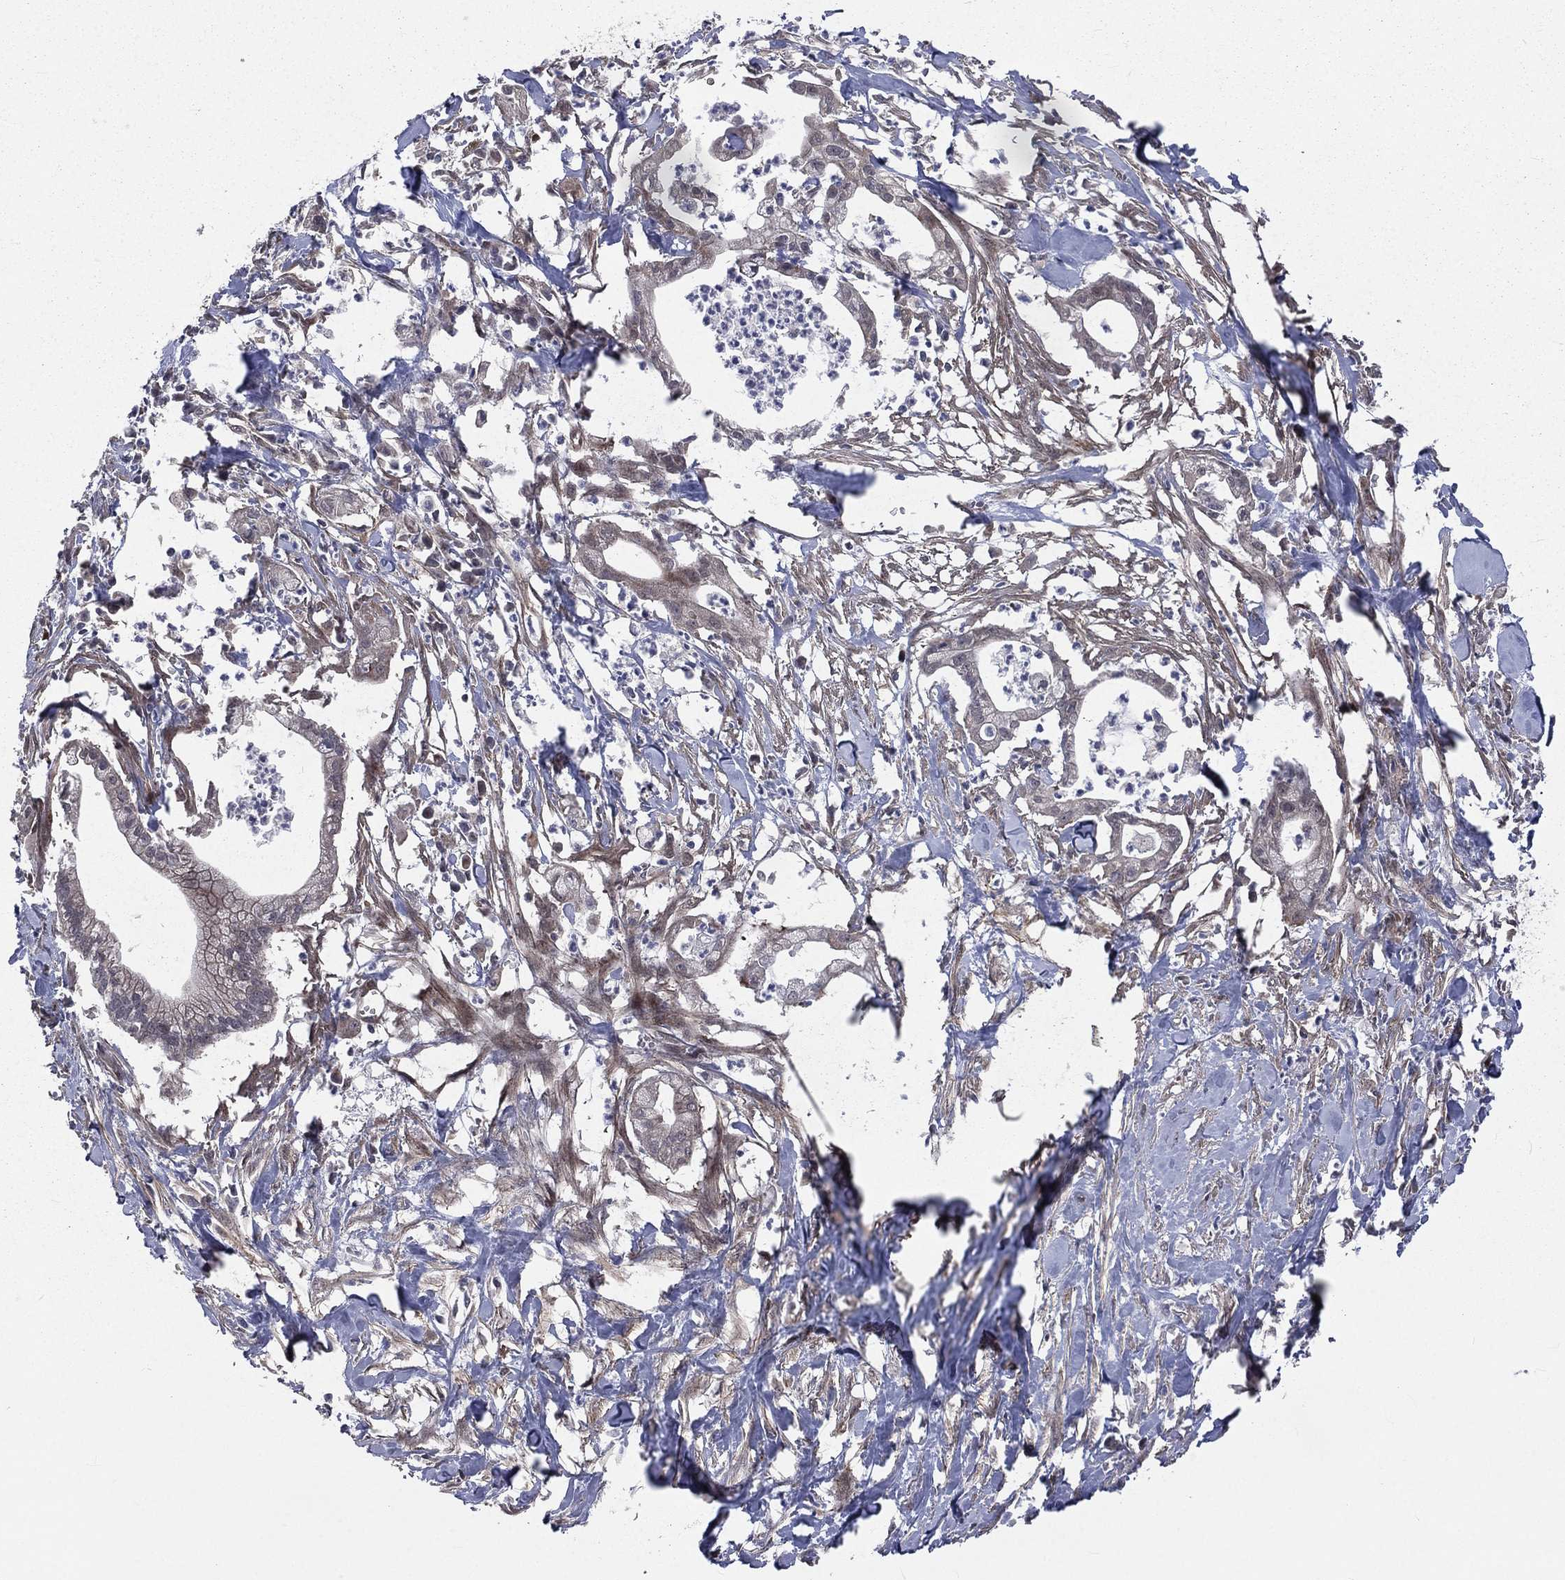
{"staining": {"intensity": "negative", "quantity": "none", "location": "none"}, "tissue": "pancreatic cancer", "cell_type": "Tumor cells", "image_type": "cancer", "snomed": [{"axis": "morphology", "description": "Normal tissue, NOS"}, {"axis": "morphology", "description": "Adenocarcinoma, NOS"}, {"axis": "topography", "description": "Pancreas"}], "caption": "High power microscopy image of an immunohistochemistry (IHC) image of pancreatic cancer (adenocarcinoma), revealing no significant expression in tumor cells.", "gene": "ARL3", "patient": {"sex": "female", "age": 58}}